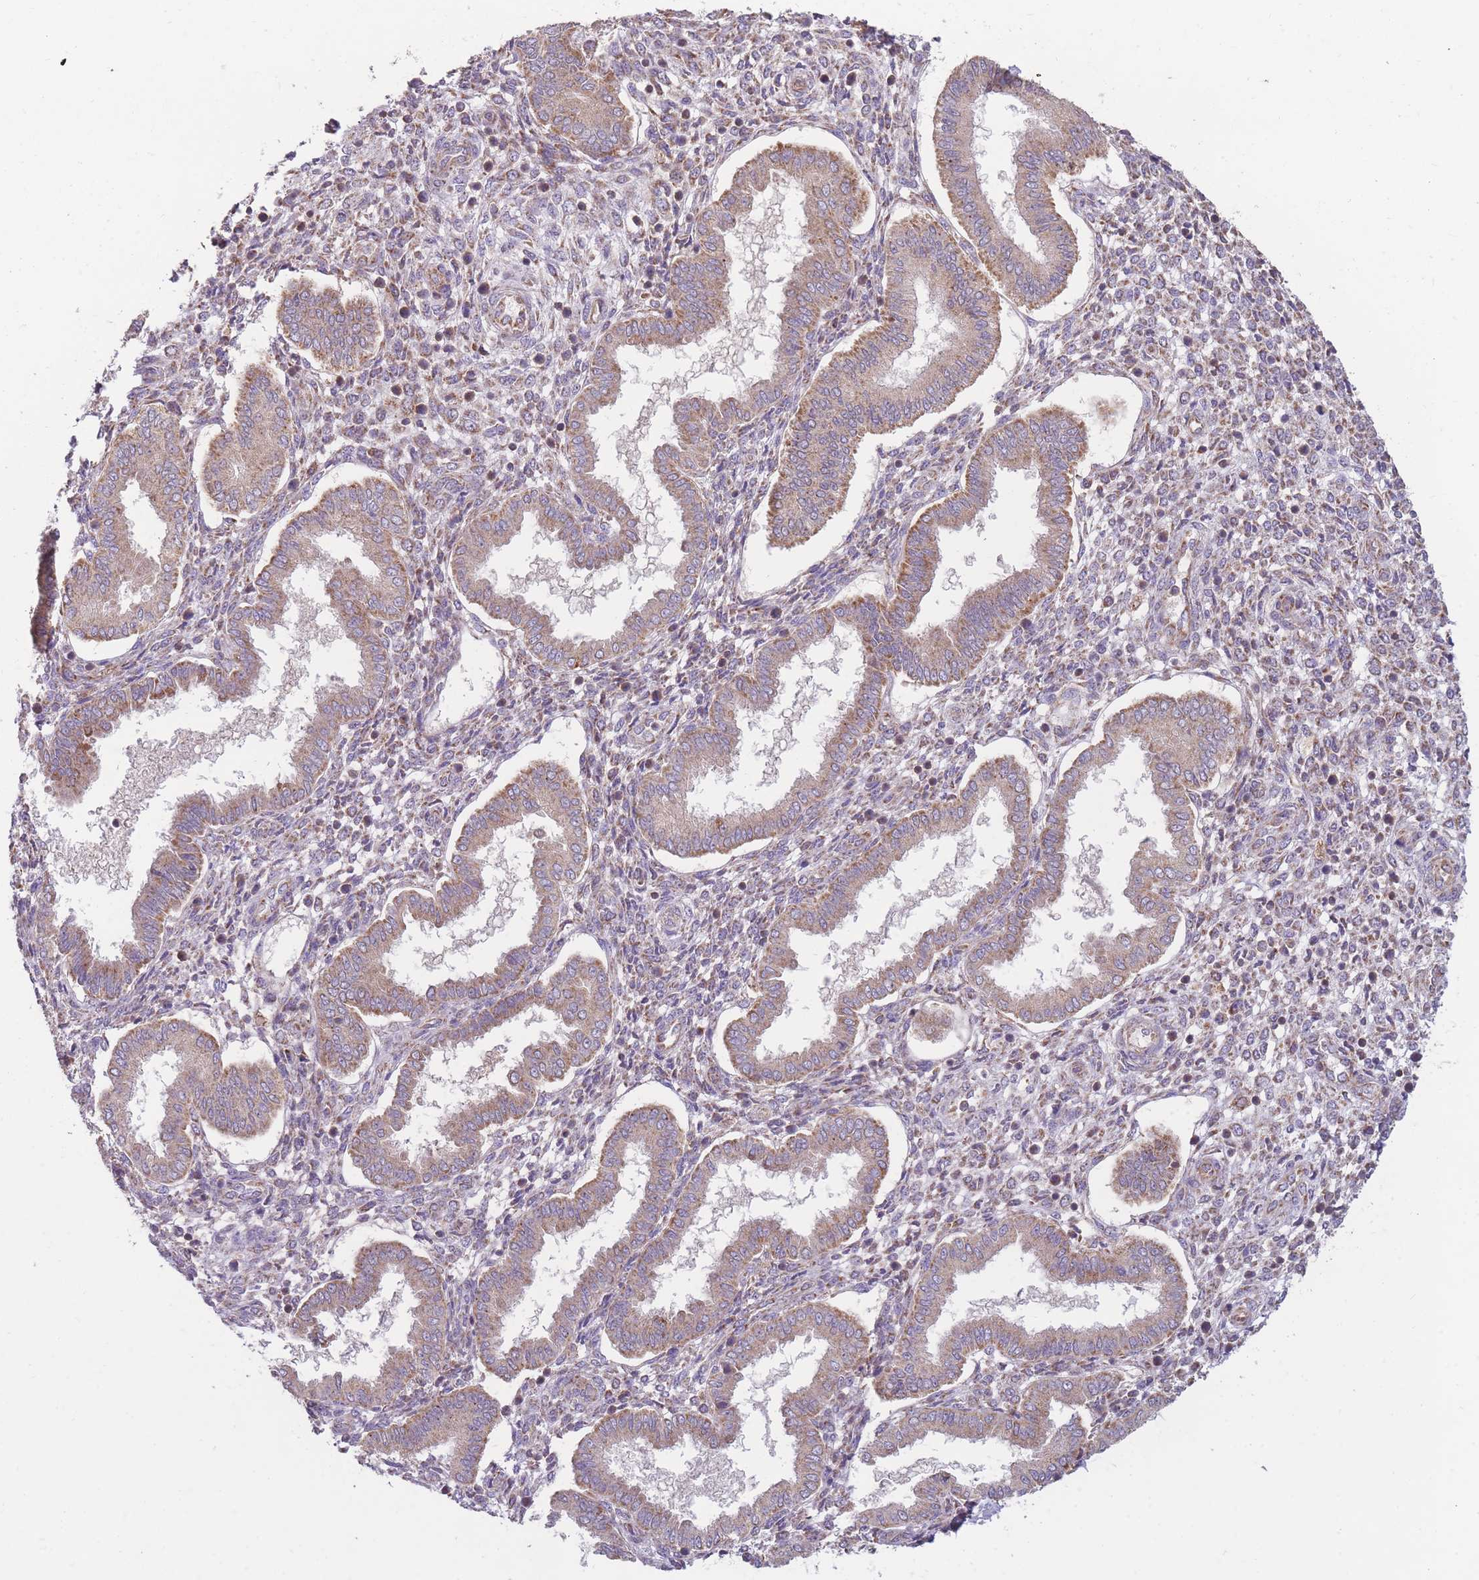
{"staining": {"intensity": "weak", "quantity": "<25%", "location": "cytoplasmic/membranous"}, "tissue": "endometrium", "cell_type": "Cells in endometrial stroma", "image_type": "normal", "snomed": [{"axis": "morphology", "description": "Normal tissue, NOS"}, {"axis": "topography", "description": "Endometrium"}], "caption": "Cells in endometrial stroma show no significant expression in normal endometrium. (DAB (3,3'-diaminobenzidine) immunohistochemistry visualized using brightfield microscopy, high magnification).", "gene": "ENSG00000255639", "patient": {"sex": "female", "age": 24}}